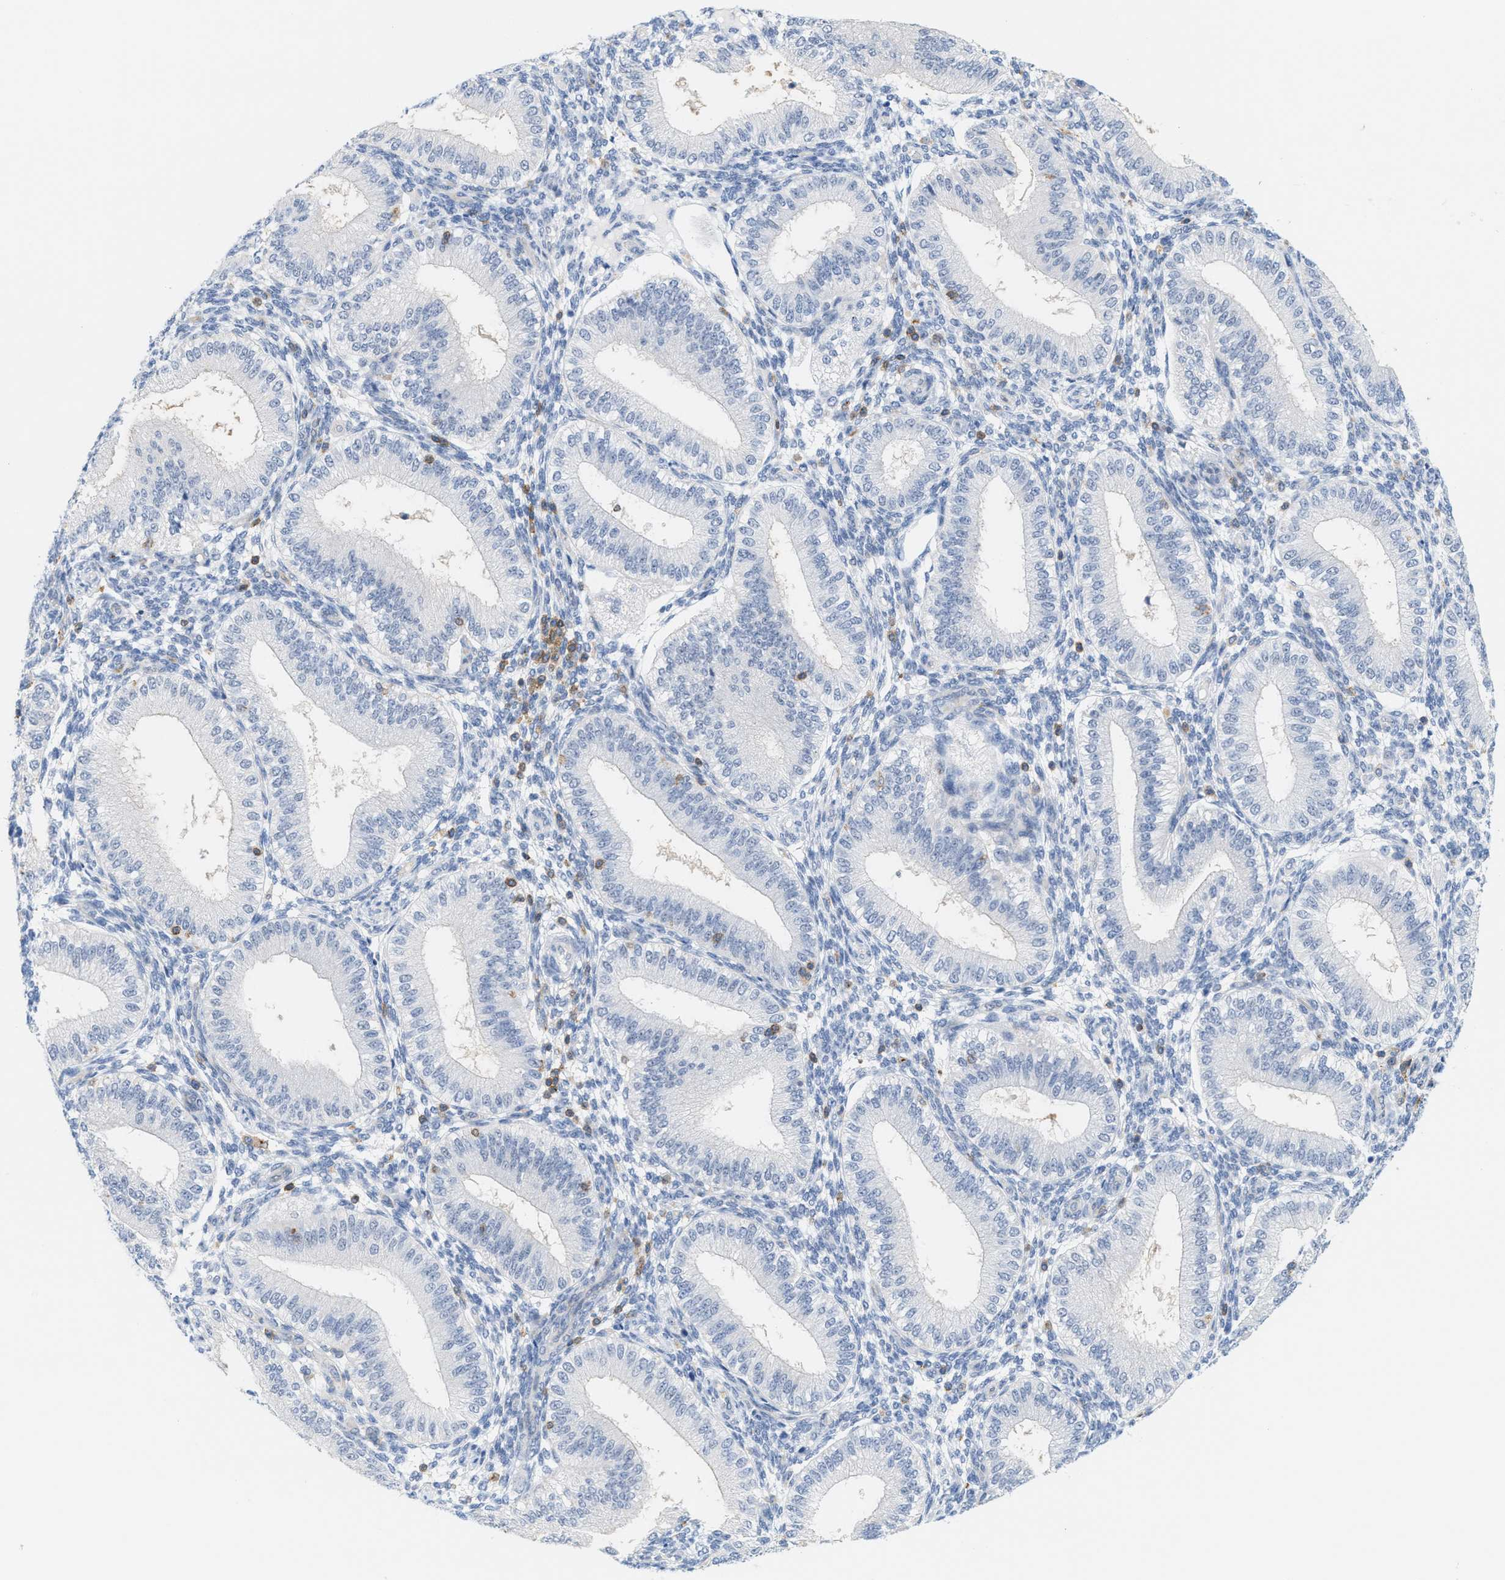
{"staining": {"intensity": "negative", "quantity": "none", "location": "none"}, "tissue": "endometrium", "cell_type": "Cells in endometrial stroma", "image_type": "normal", "snomed": [{"axis": "morphology", "description": "Normal tissue, NOS"}, {"axis": "topography", "description": "Endometrium"}], "caption": "DAB (3,3'-diaminobenzidine) immunohistochemical staining of unremarkable endometrium shows no significant positivity in cells in endometrial stroma. The staining is performed using DAB brown chromogen with nuclei counter-stained in using hematoxylin.", "gene": "IL16", "patient": {"sex": "female", "age": 39}}